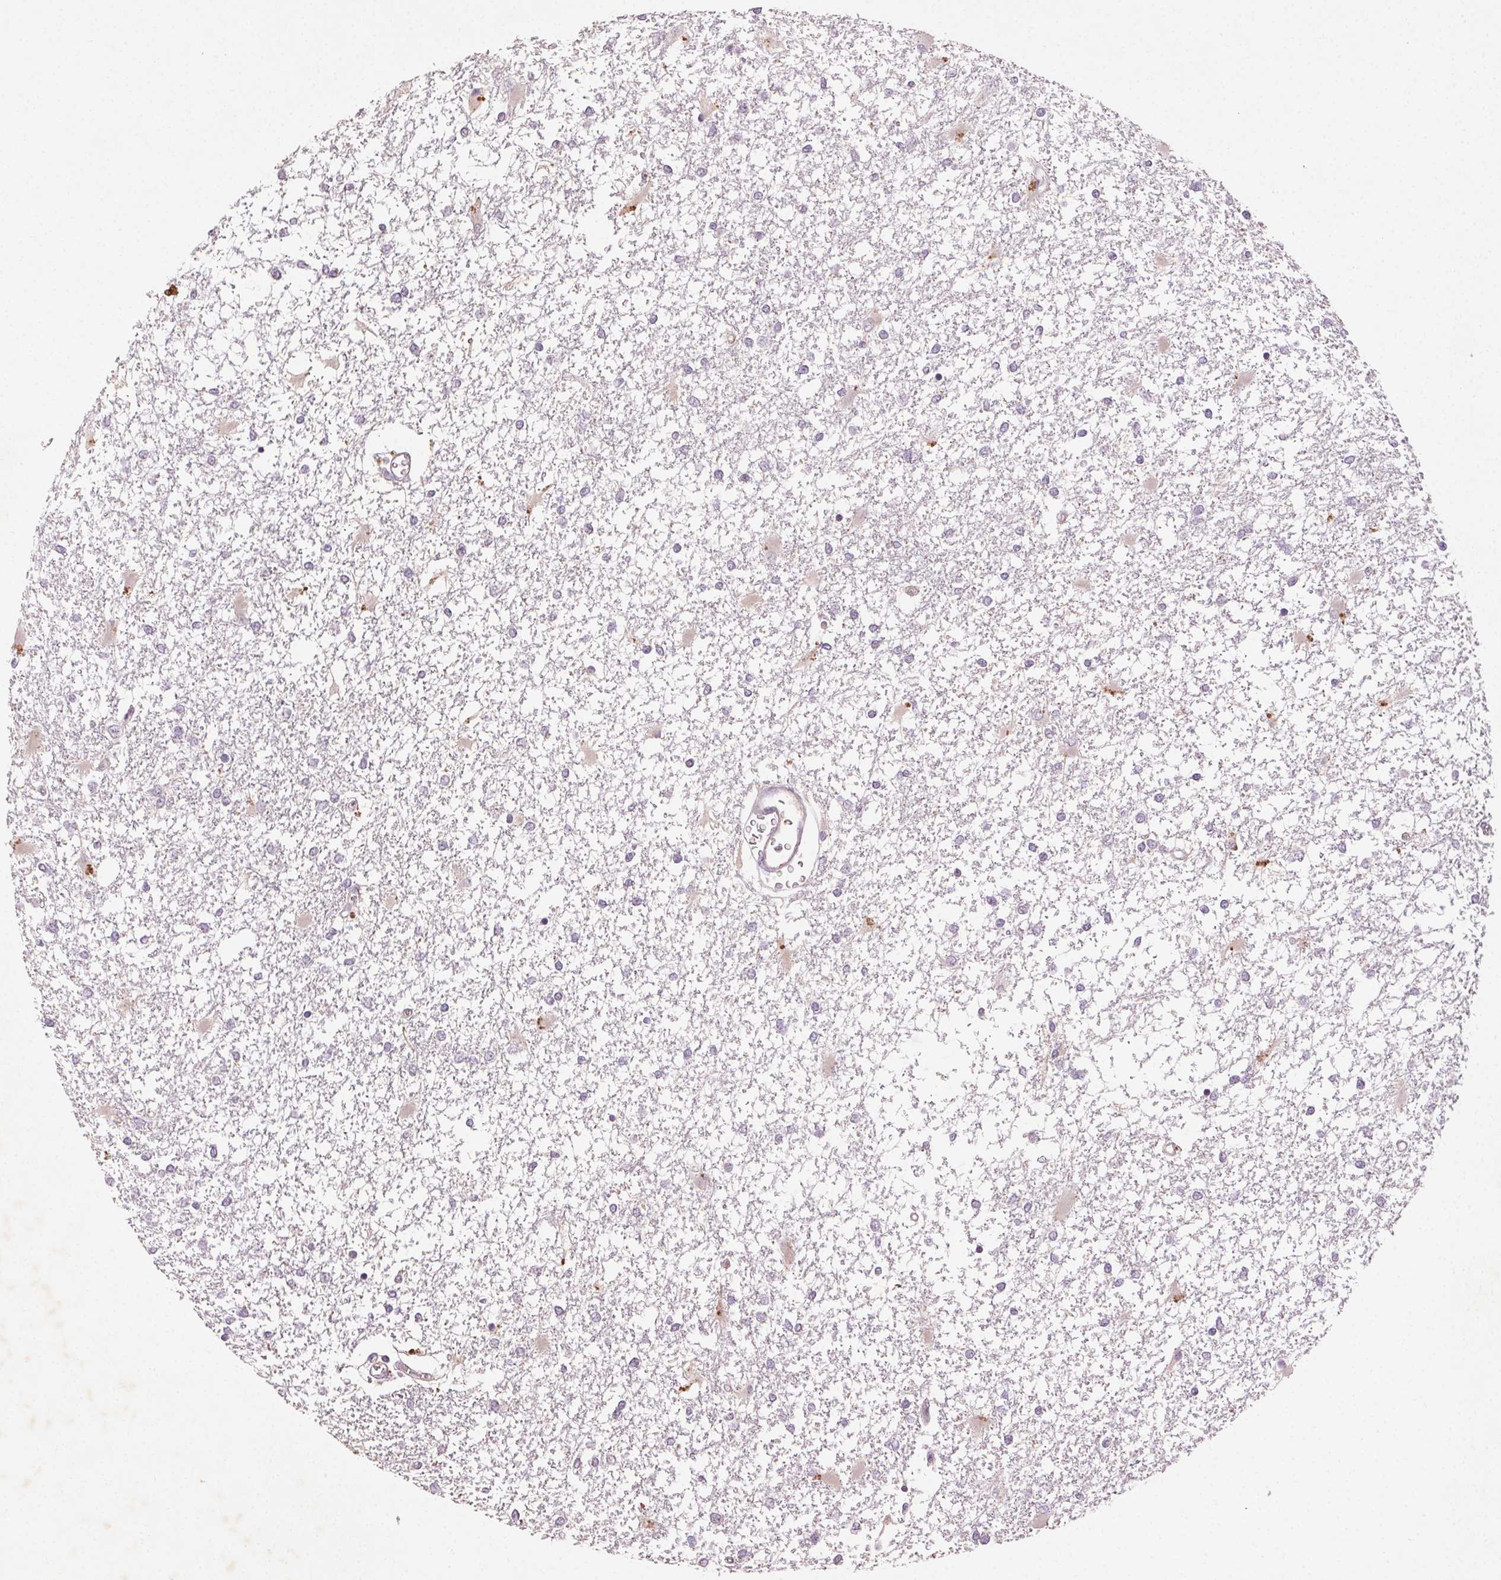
{"staining": {"intensity": "negative", "quantity": "none", "location": "none"}, "tissue": "glioma", "cell_type": "Tumor cells", "image_type": "cancer", "snomed": [{"axis": "morphology", "description": "Glioma, malignant, High grade"}, {"axis": "topography", "description": "Cerebral cortex"}], "caption": "Tumor cells show no significant staining in glioma.", "gene": "CLTRN", "patient": {"sex": "male", "age": 79}}